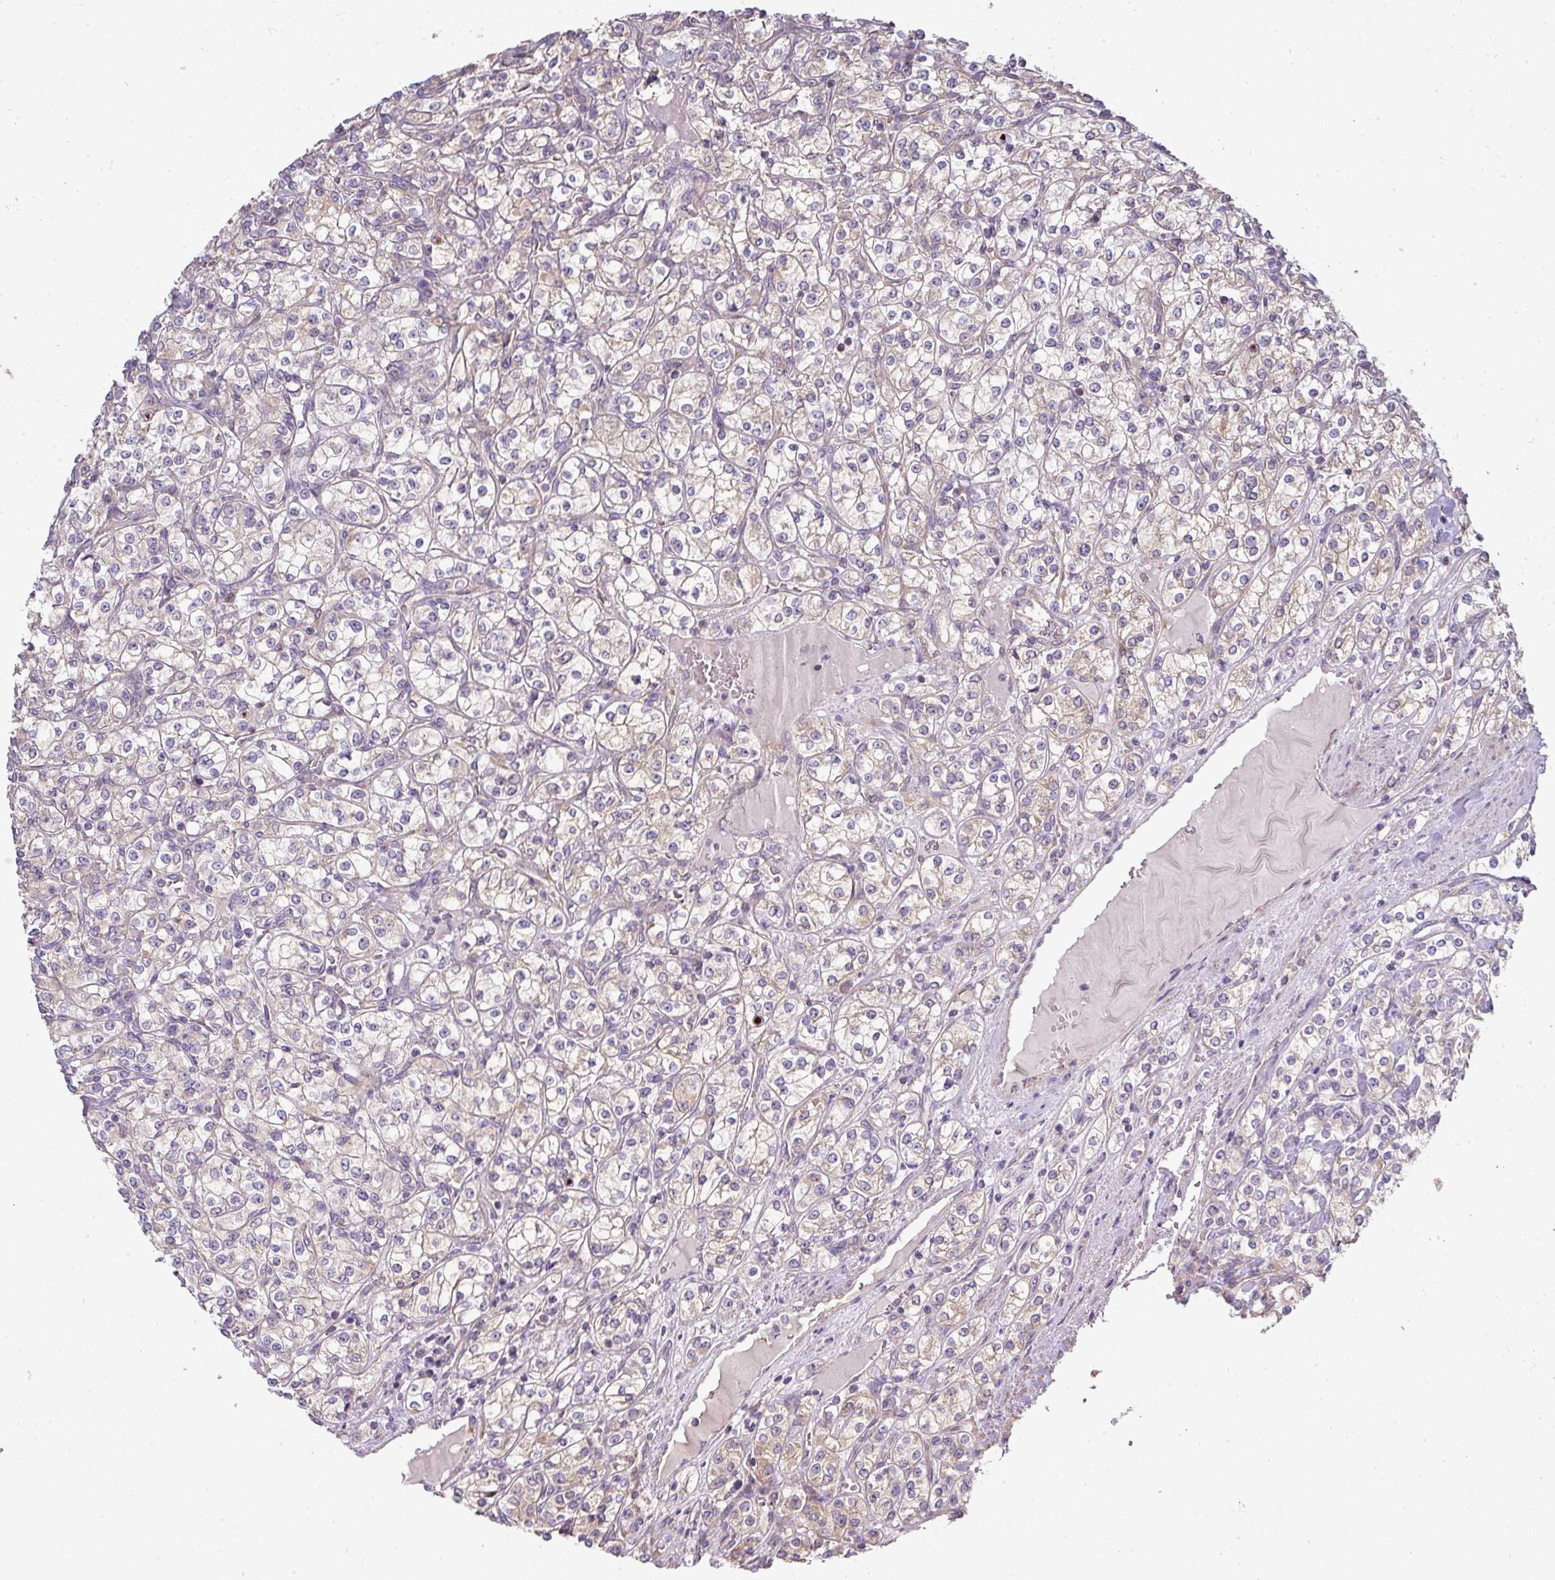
{"staining": {"intensity": "weak", "quantity": "<25%", "location": "cytoplasmic/membranous"}, "tissue": "renal cancer", "cell_type": "Tumor cells", "image_type": "cancer", "snomed": [{"axis": "morphology", "description": "Adenocarcinoma, NOS"}, {"axis": "topography", "description": "Kidney"}], "caption": "DAB (3,3'-diaminobenzidine) immunohistochemical staining of renal cancer (adenocarcinoma) exhibits no significant positivity in tumor cells.", "gene": "STK35", "patient": {"sex": "male", "age": 77}}